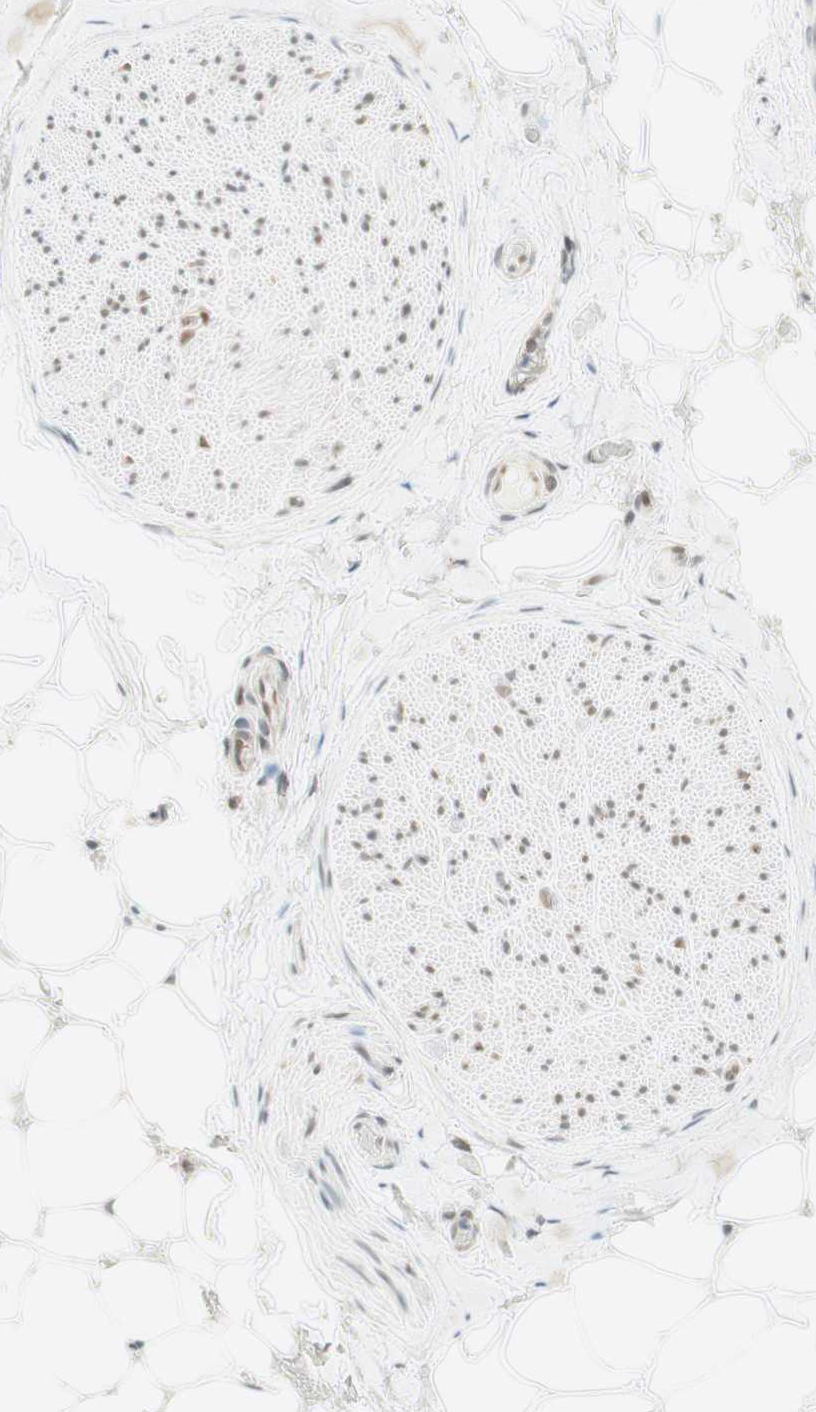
{"staining": {"intensity": "weak", "quantity": "25%-75%", "location": "nuclear"}, "tissue": "adipose tissue", "cell_type": "Adipocytes", "image_type": "normal", "snomed": [{"axis": "morphology", "description": "Normal tissue, NOS"}, {"axis": "topography", "description": "Peripheral nerve tissue"}], "caption": "The immunohistochemical stain shows weak nuclear staining in adipocytes of benign adipose tissue.", "gene": "ZNF782", "patient": {"sex": "male", "age": 70}}